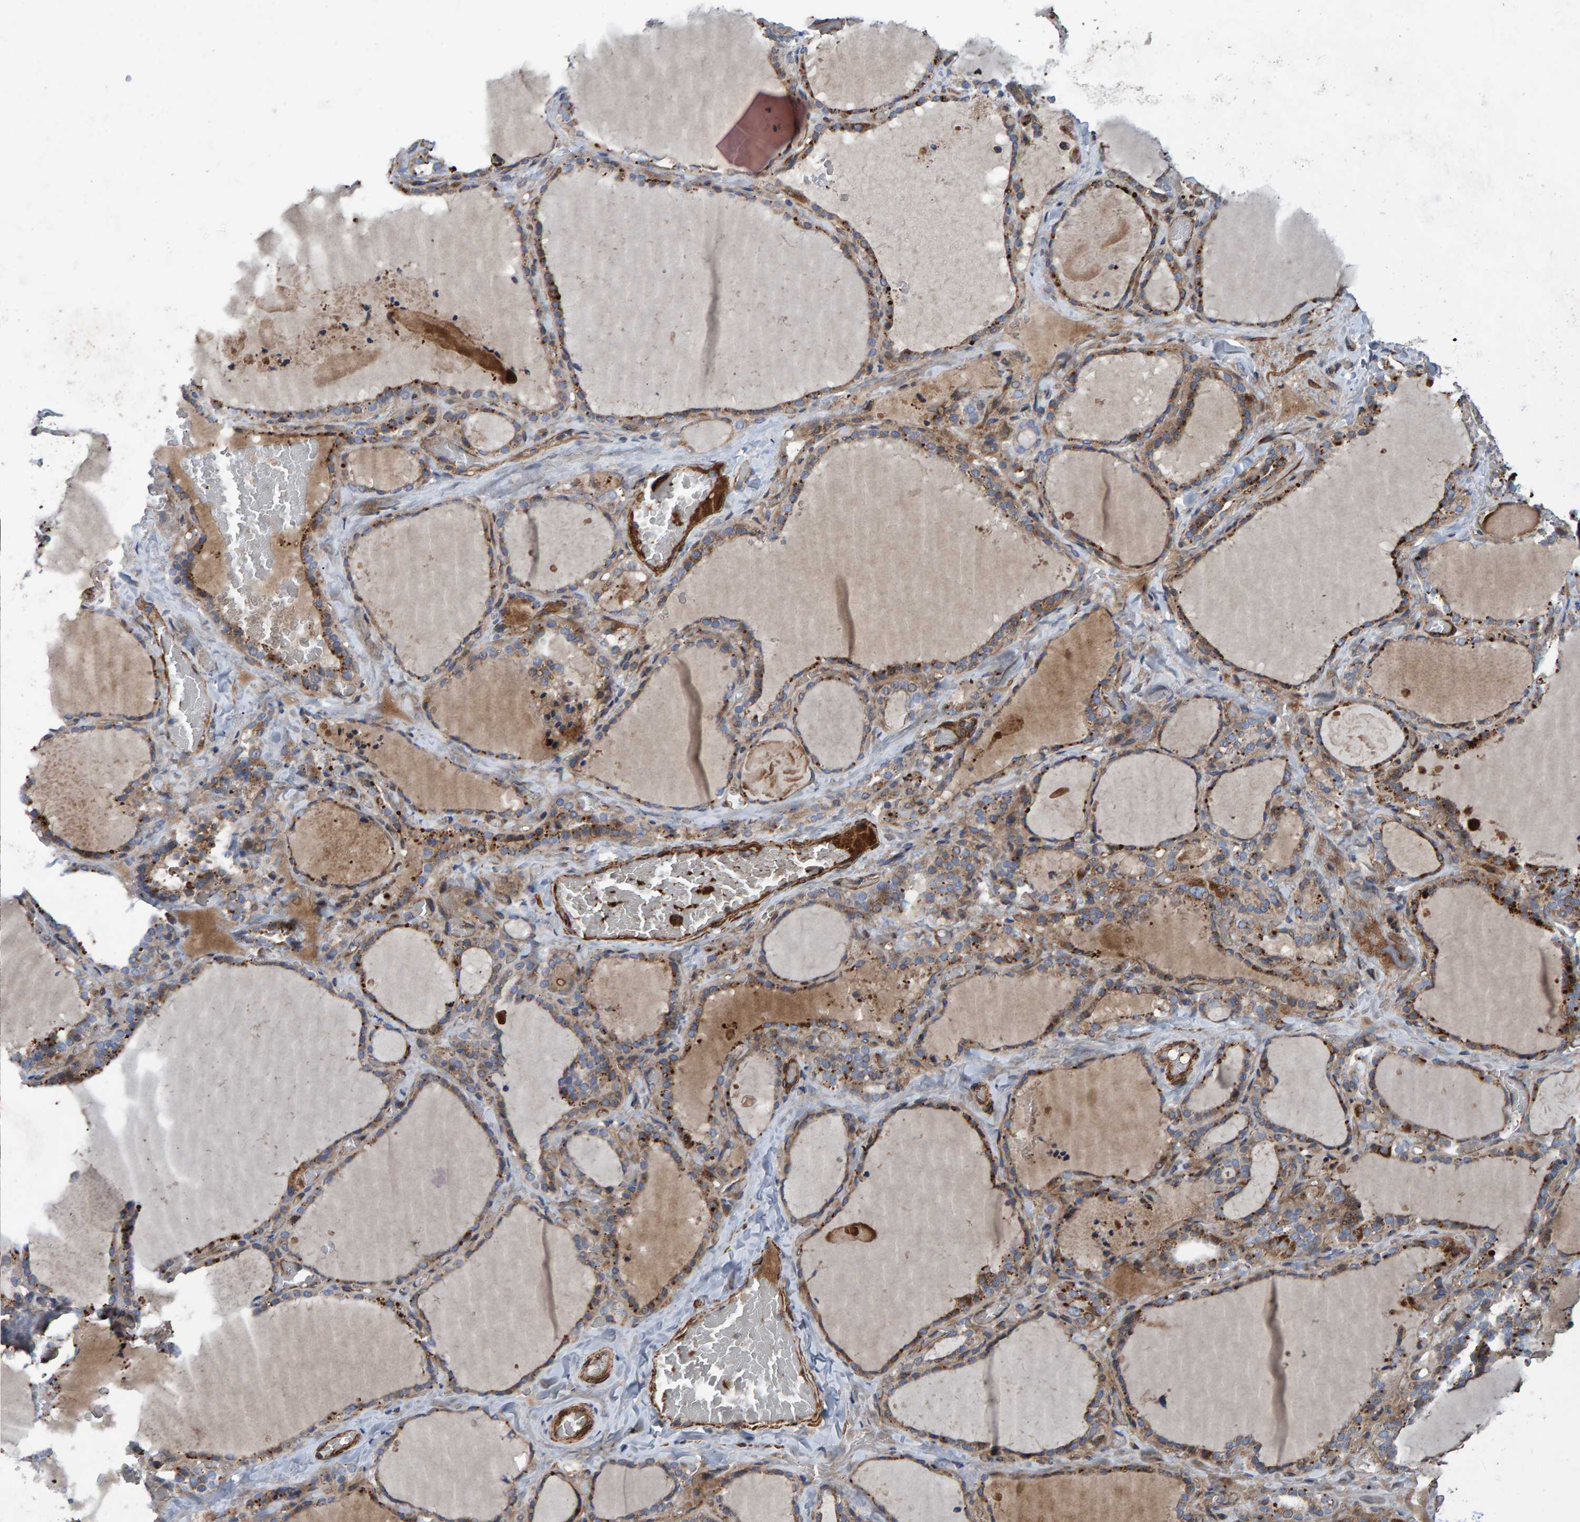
{"staining": {"intensity": "moderate", "quantity": ">75%", "location": "cytoplasmic/membranous"}, "tissue": "thyroid gland", "cell_type": "Glandular cells", "image_type": "normal", "snomed": [{"axis": "morphology", "description": "Normal tissue, NOS"}, {"axis": "topography", "description": "Thyroid gland"}], "caption": "Immunohistochemistry (IHC) staining of normal thyroid gland, which displays medium levels of moderate cytoplasmic/membranous staining in about >75% of glandular cells indicating moderate cytoplasmic/membranous protein staining. The staining was performed using DAB (brown) for protein detection and nuclei were counterstained in hematoxylin (blue).", "gene": "SLIT2", "patient": {"sex": "female", "age": 22}}